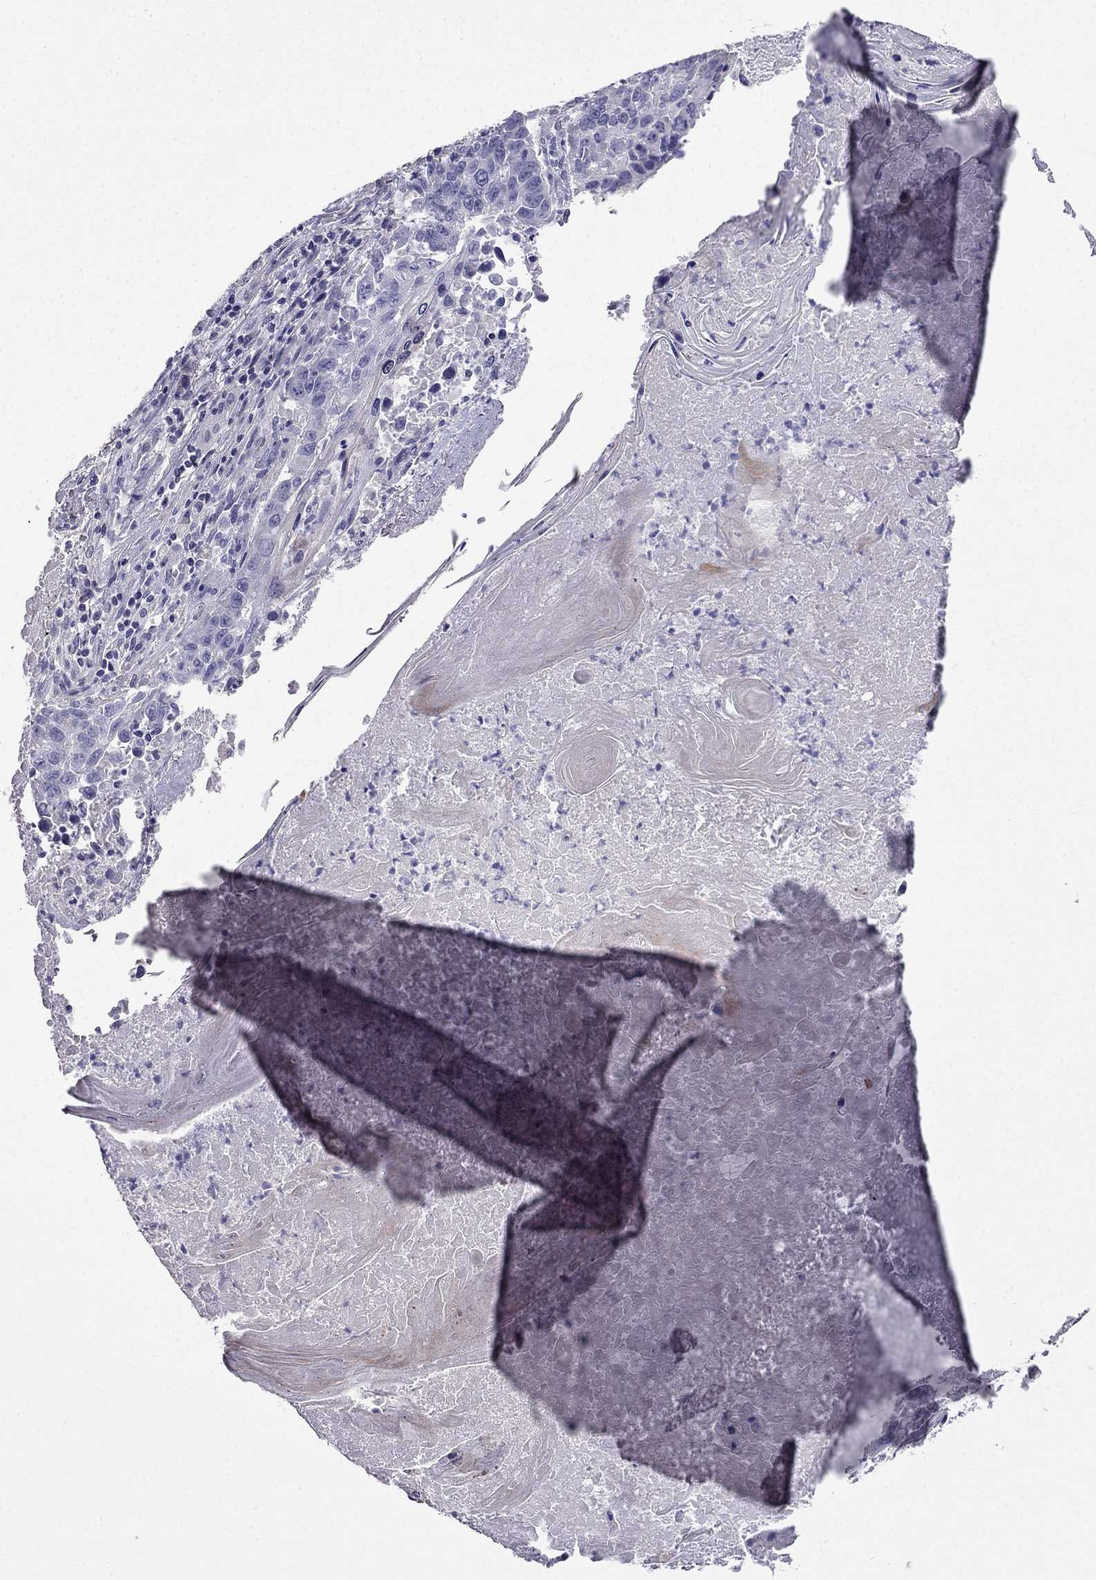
{"staining": {"intensity": "negative", "quantity": "none", "location": "none"}, "tissue": "lung cancer", "cell_type": "Tumor cells", "image_type": "cancer", "snomed": [{"axis": "morphology", "description": "Squamous cell carcinoma, NOS"}, {"axis": "topography", "description": "Lung"}], "caption": "Lung squamous cell carcinoma was stained to show a protein in brown. There is no significant expression in tumor cells.", "gene": "AS3MT", "patient": {"sex": "male", "age": 73}}